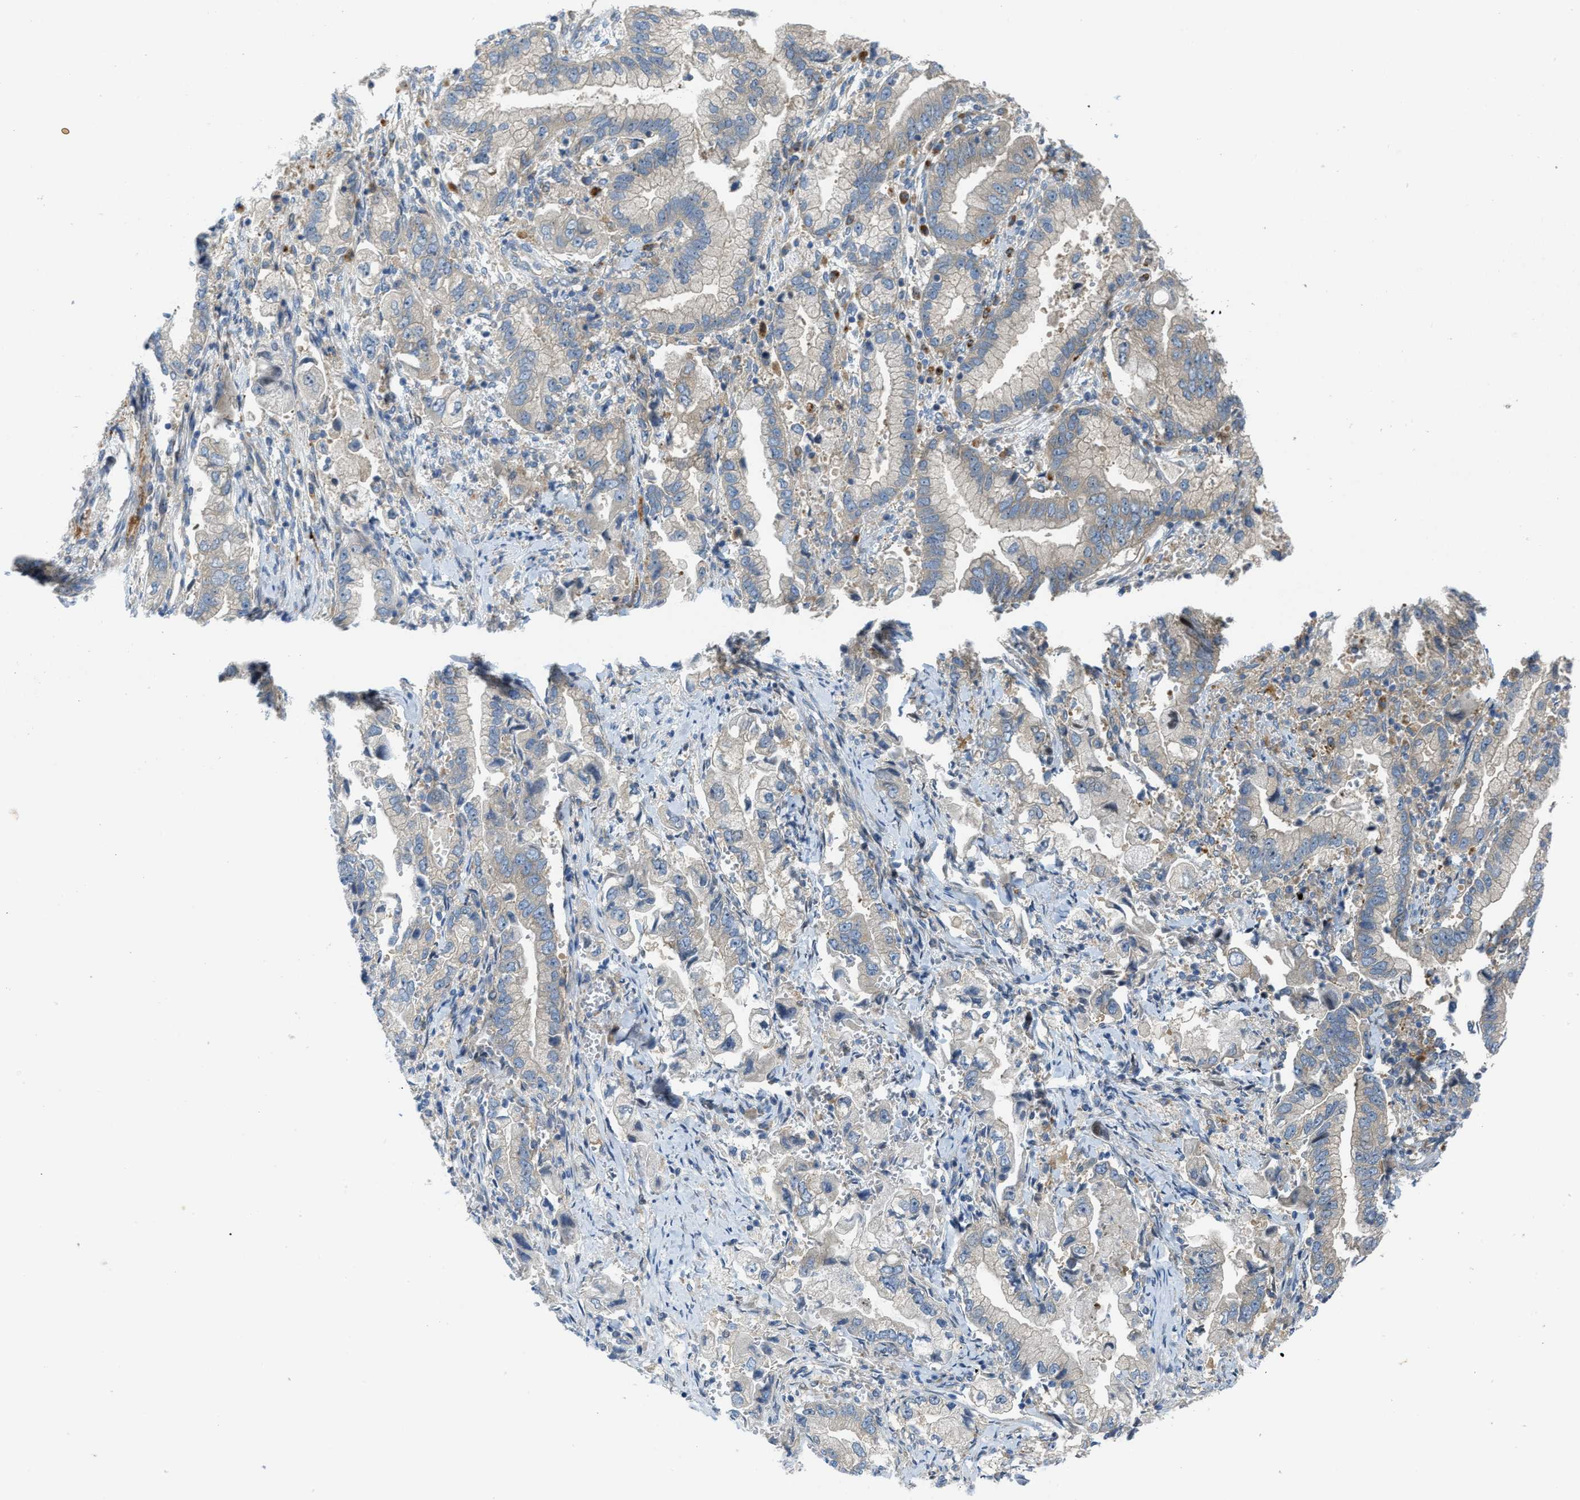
{"staining": {"intensity": "negative", "quantity": "none", "location": "none"}, "tissue": "stomach cancer", "cell_type": "Tumor cells", "image_type": "cancer", "snomed": [{"axis": "morphology", "description": "Normal tissue, NOS"}, {"axis": "morphology", "description": "Adenocarcinoma, NOS"}, {"axis": "topography", "description": "Stomach"}], "caption": "Immunohistochemistry (IHC) micrograph of neoplastic tissue: human stomach cancer (adenocarcinoma) stained with DAB (3,3'-diaminobenzidine) shows no significant protein expression in tumor cells. (Immunohistochemistry (IHC), brightfield microscopy, high magnification).", "gene": "KLHDC10", "patient": {"sex": "male", "age": 62}}